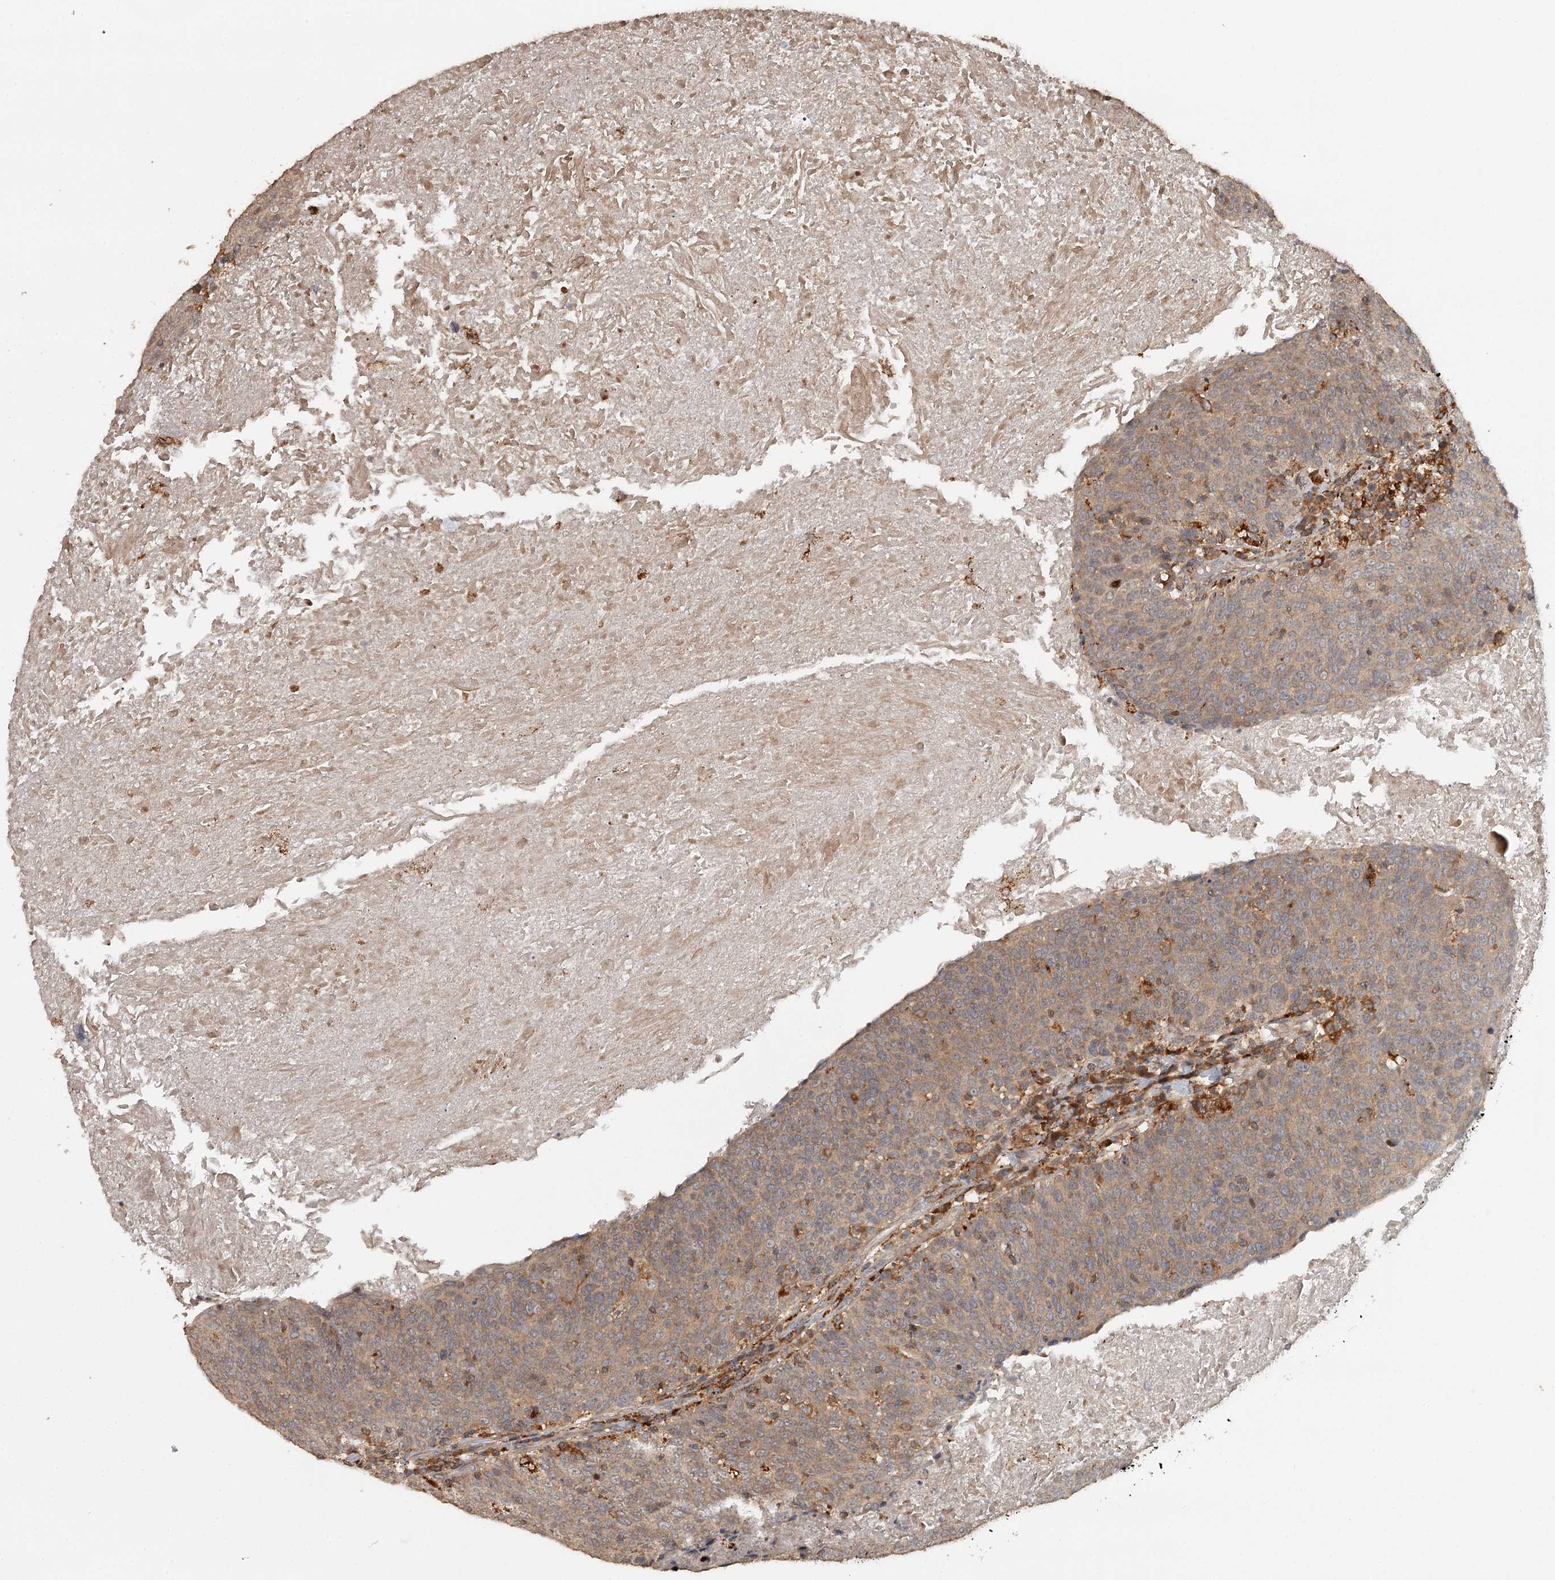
{"staining": {"intensity": "moderate", "quantity": "25%-75%", "location": "cytoplasmic/membranous"}, "tissue": "head and neck cancer", "cell_type": "Tumor cells", "image_type": "cancer", "snomed": [{"axis": "morphology", "description": "Squamous cell carcinoma, NOS"}, {"axis": "morphology", "description": "Squamous cell carcinoma, metastatic, NOS"}, {"axis": "topography", "description": "Lymph node"}, {"axis": "topography", "description": "Head-Neck"}], "caption": "Immunohistochemical staining of head and neck cancer (metastatic squamous cell carcinoma) reveals medium levels of moderate cytoplasmic/membranous expression in approximately 25%-75% of tumor cells. The staining is performed using DAB (3,3'-diaminobenzidine) brown chromogen to label protein expression. The nuclei are counter-stained blue using hematoxylin.", "gene": "FAXC", "patient": {"sex": "male", "age": 62}}